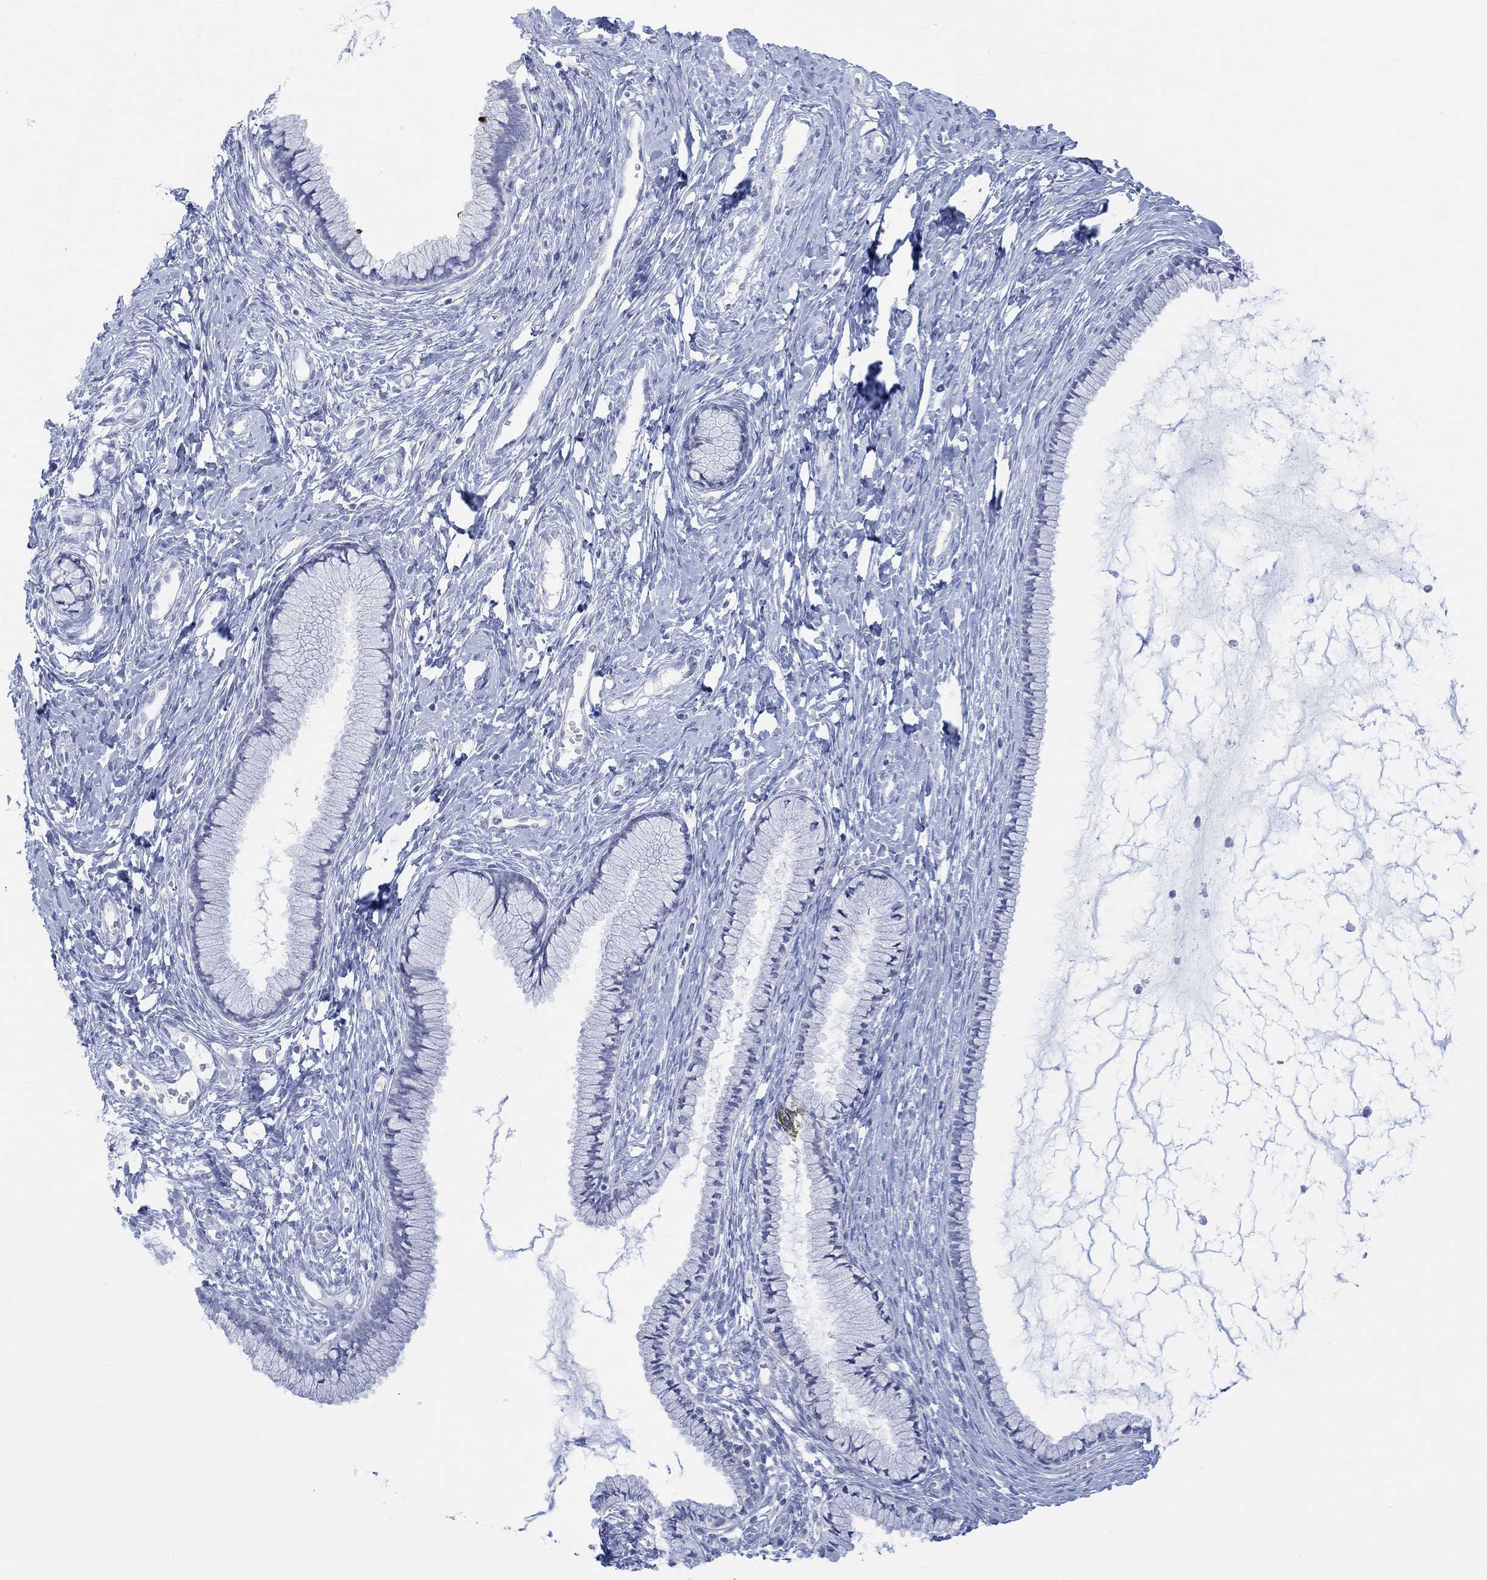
{"staining": {"intensity": "negative", "quantity": "none", "location": "none"}, "tissue": "cervix", "cell_type": "Glandular cells", "image_type": "normal", "snomed": [{"axis": "morphology", "description": "Normal tissue, NOS"}, {"axis": "topography", "description": "Cervix"}], "caption": "A photomicrograph of human cervix is negative for staining in glandular cells. (Brightfield microscopy of DAB IHC at high magnification).", "gene": "AK8", "patient": {"sex": "female", "age": 40}}